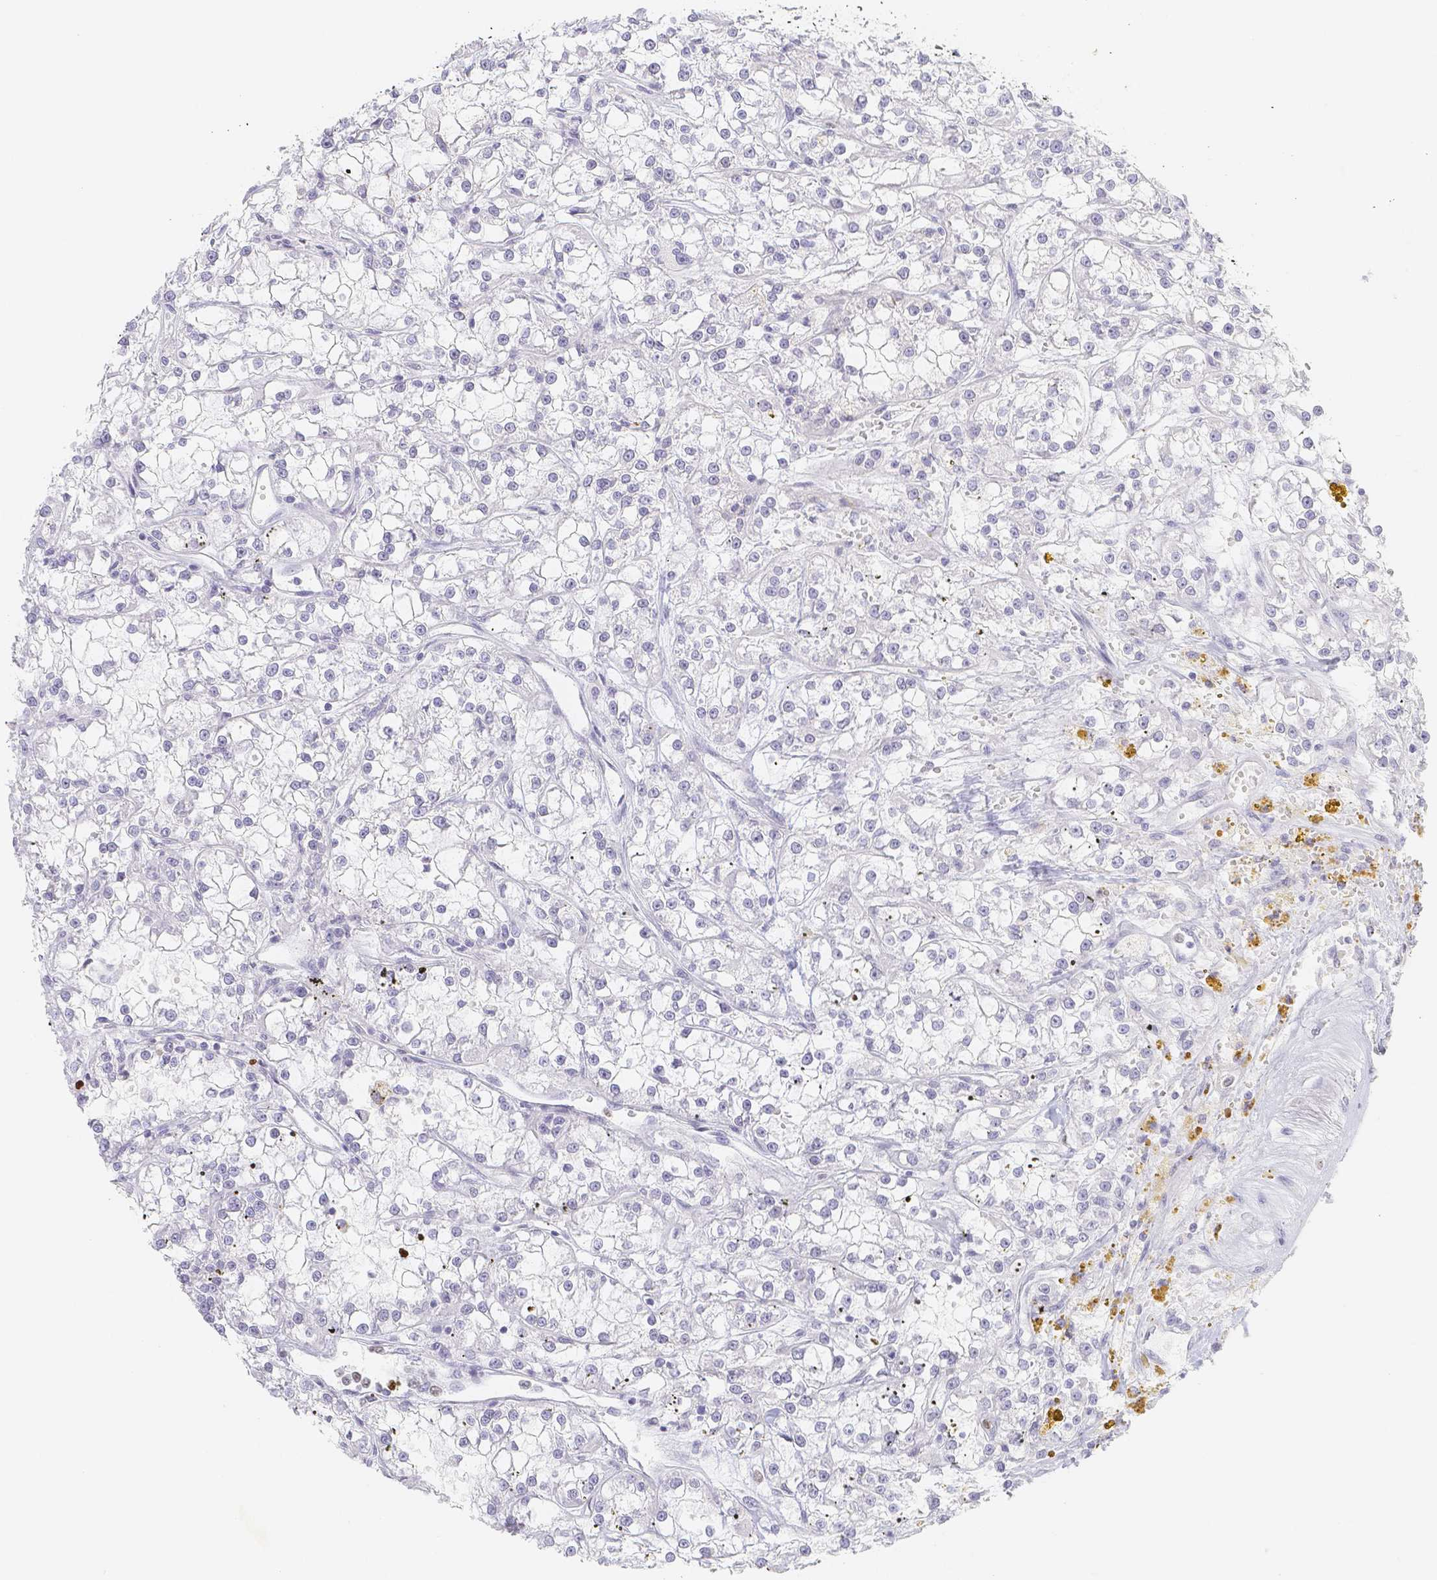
{"staining": {"intensity": "negative", "quantity": "none", "location": "none"}, "tissue": "renal cancer", "cell_type": "Tumor cells", "image_type": "cancer", "snomed": [{"axis": "morphology", "description": "Adenocarcinoma, NOS"}, {"axis": "topography", "description": "Kidney"}], "caption": "This is an IHC micrograph of human renal cancer (adenocarcinoma). There is no staining in tumor cells.", "gene": "PADI4", "patient": {"sex": "female", "age": 52}}